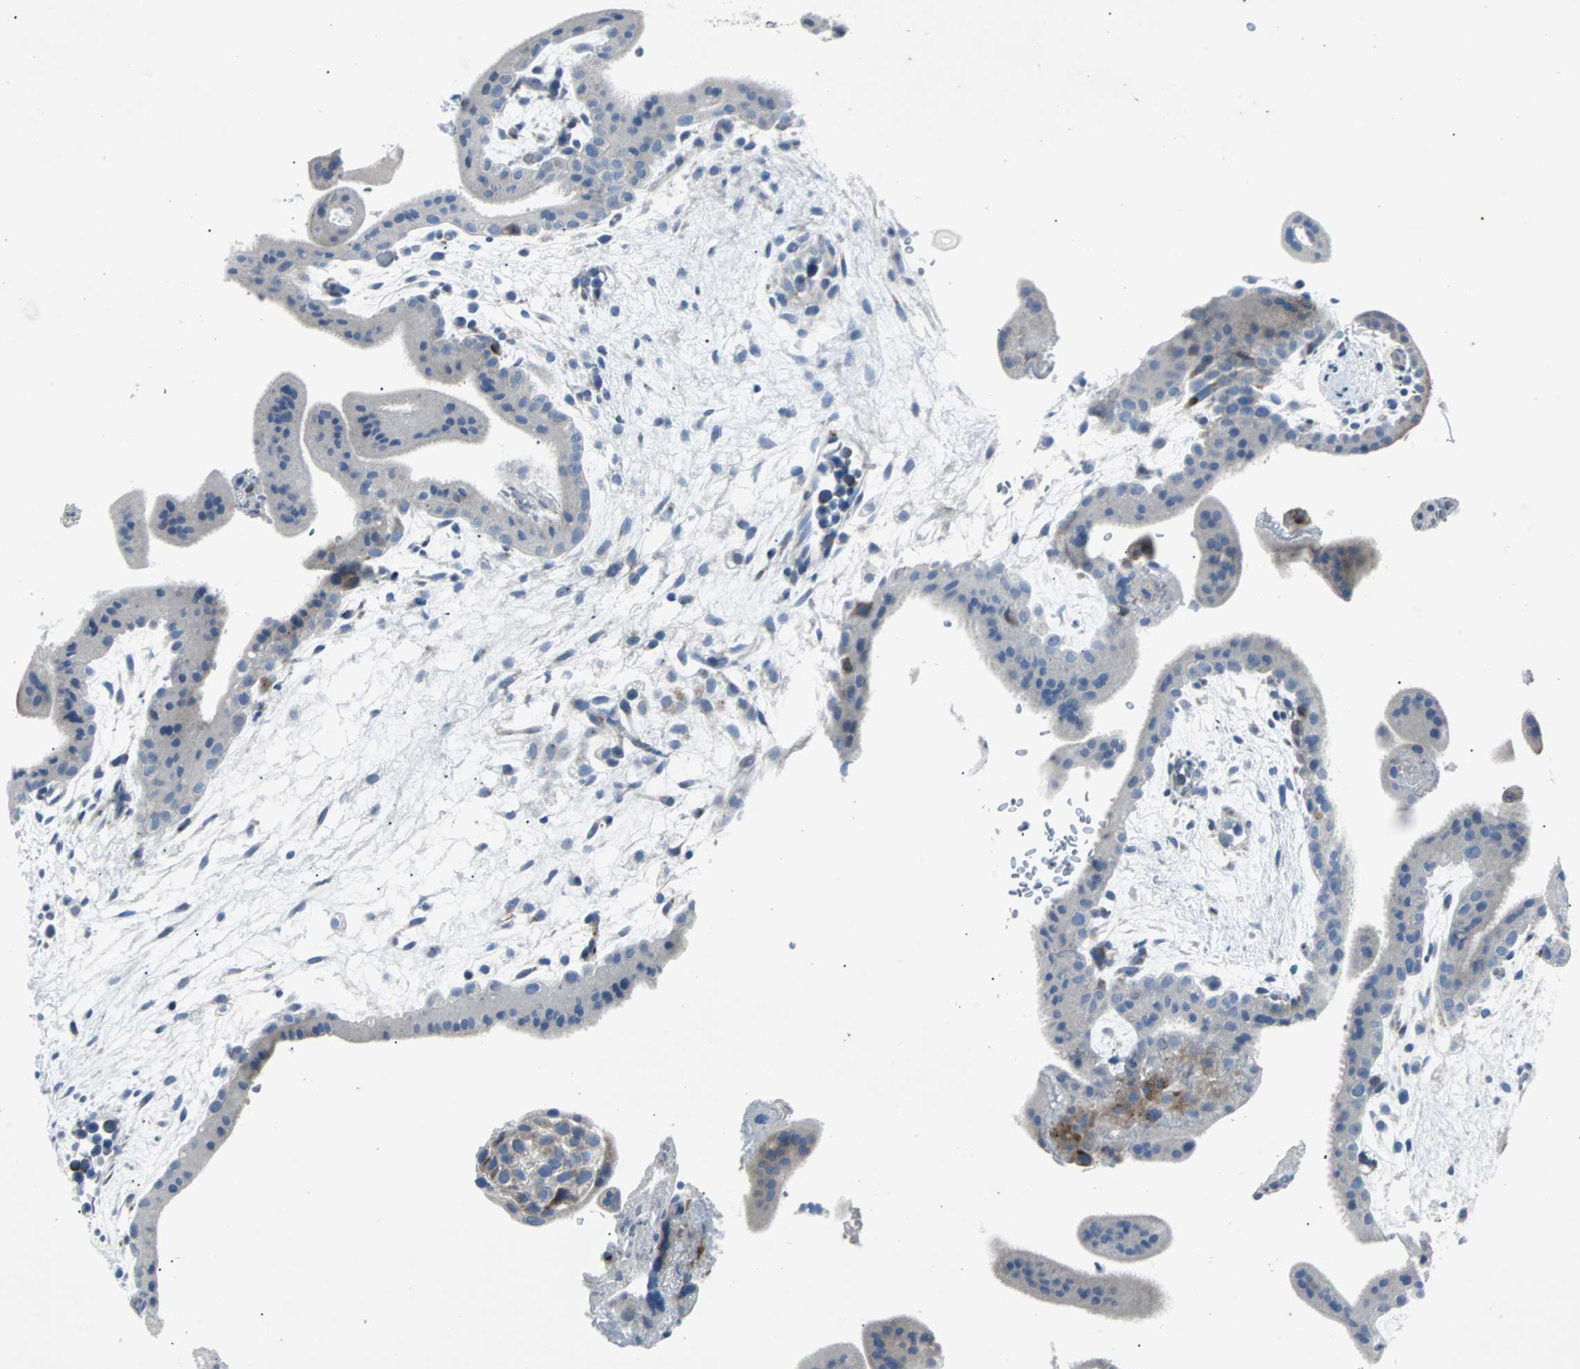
{"staining": {"intensity": "moderate", "quantity": "<25%", "location": "cytoplasmic/membranous"}, "tissue": "placenta", "cell_type": "Trophoblastic cells", "image_type": "normal", "snomed": [{"axis": "morphology", "description": "Normal tissue, NOS"}, {"axis": "topography", "description": "Placenta"}], "caption": "Trophoblastic cells reveal moderate cytoplasmic/membranous positivity in approximately <25% of cells in normal placenta. (brown staining indicates protein expression, while blue staining denotes nuclei).", "gene": "BBC3", "patient": {"sex": "female", "age": 35}}